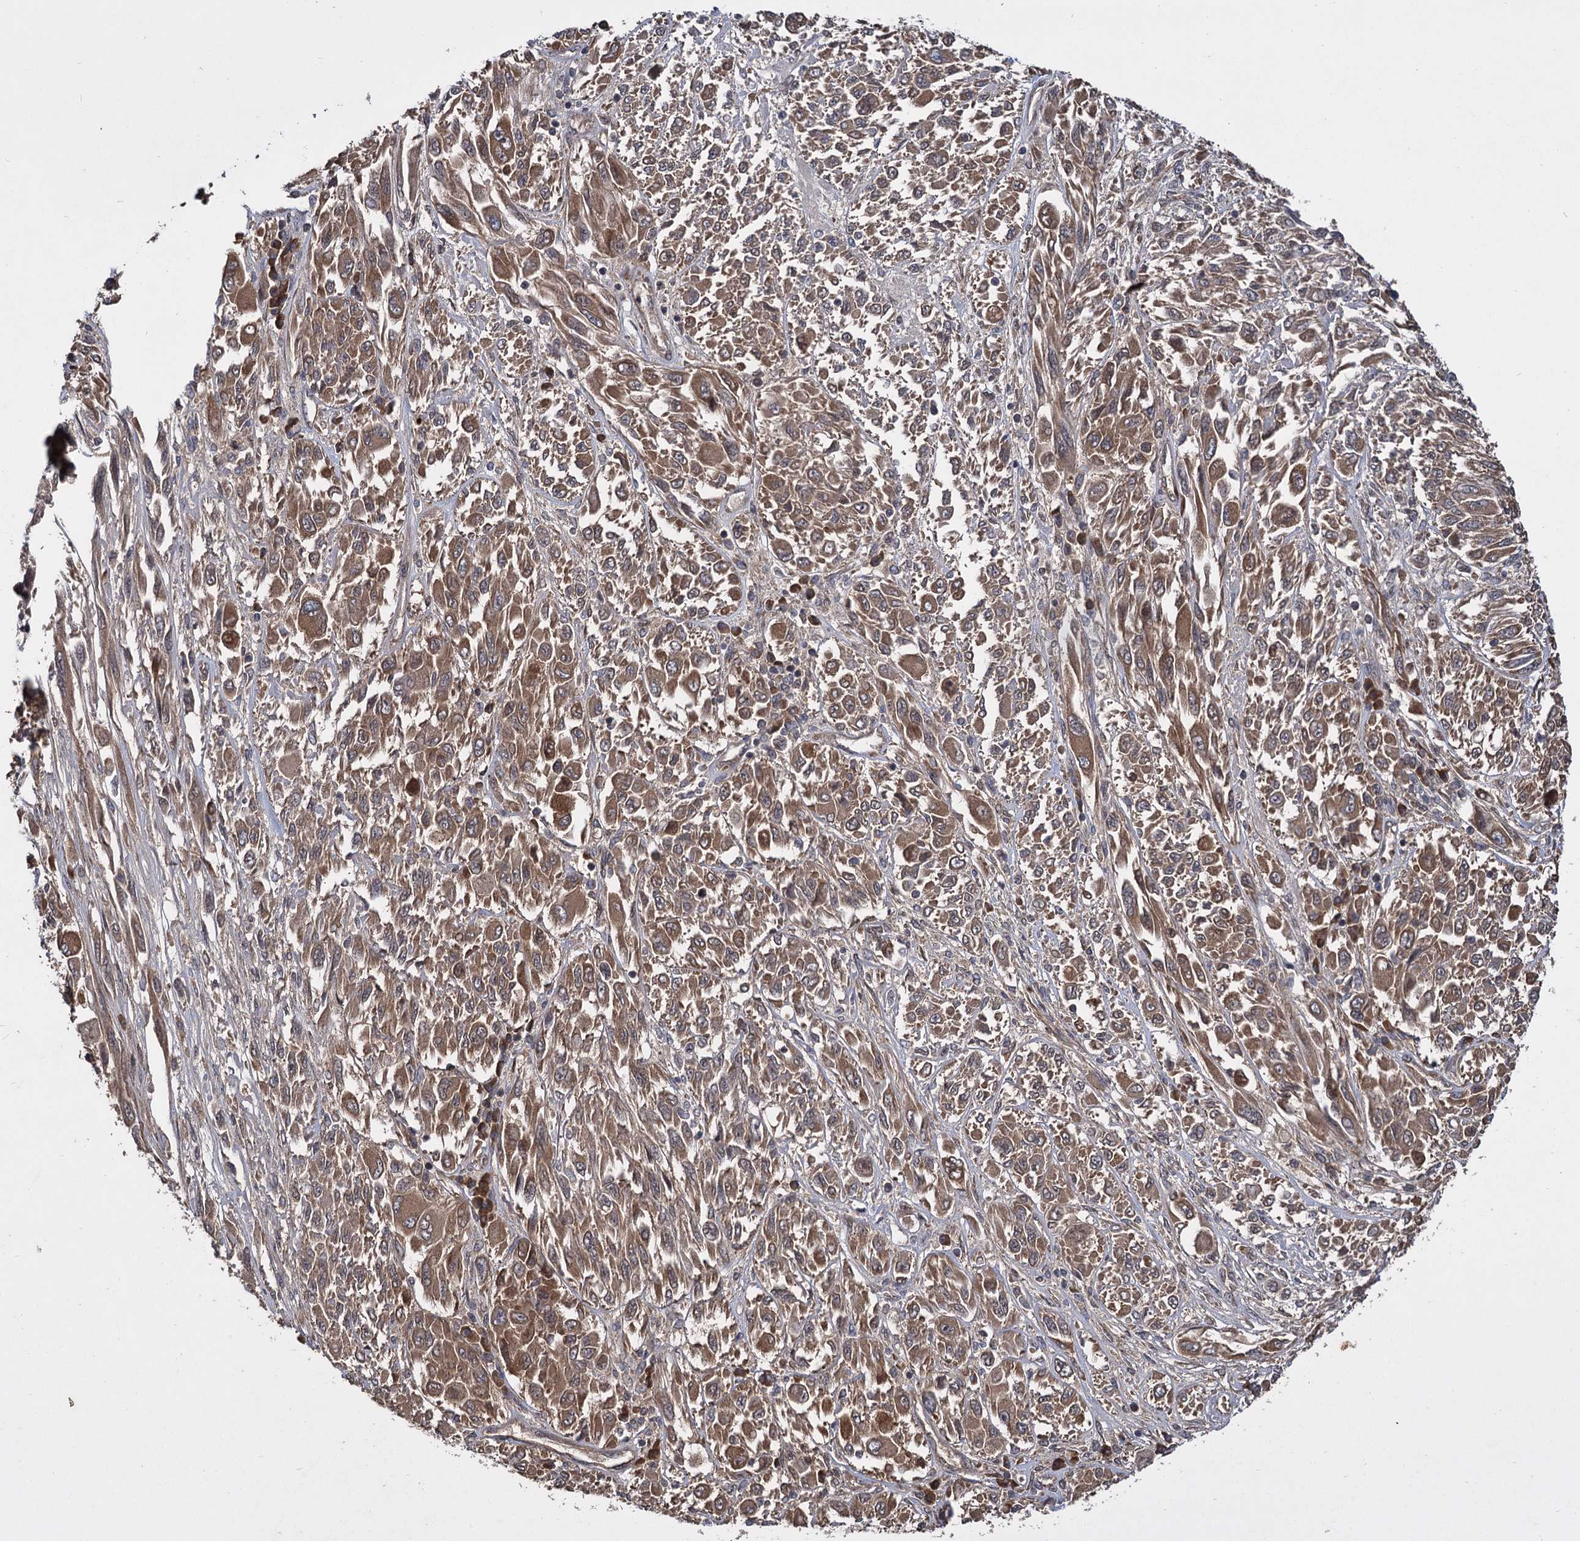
{"staining": {"intensity": "moderate", "quantity": ">75%", "location": "cytoplasmic/membranous"}, "tissue": "melanoma", "cell_type": "Tumor cells", "image_type": "cancer", "snomed": [{"axis": "morphology", "description": "Malignant melanoma, NOS"}, {"axis": "topography", "description": "Skin"}], "caption": "Melanoma stained with a brown dye reveals moderate cytoplasmic/membranous positive expression in approximately >75% of tumor cells.", "gene": "INPPL1", "patient": {"sex": "female", "age": 91}}